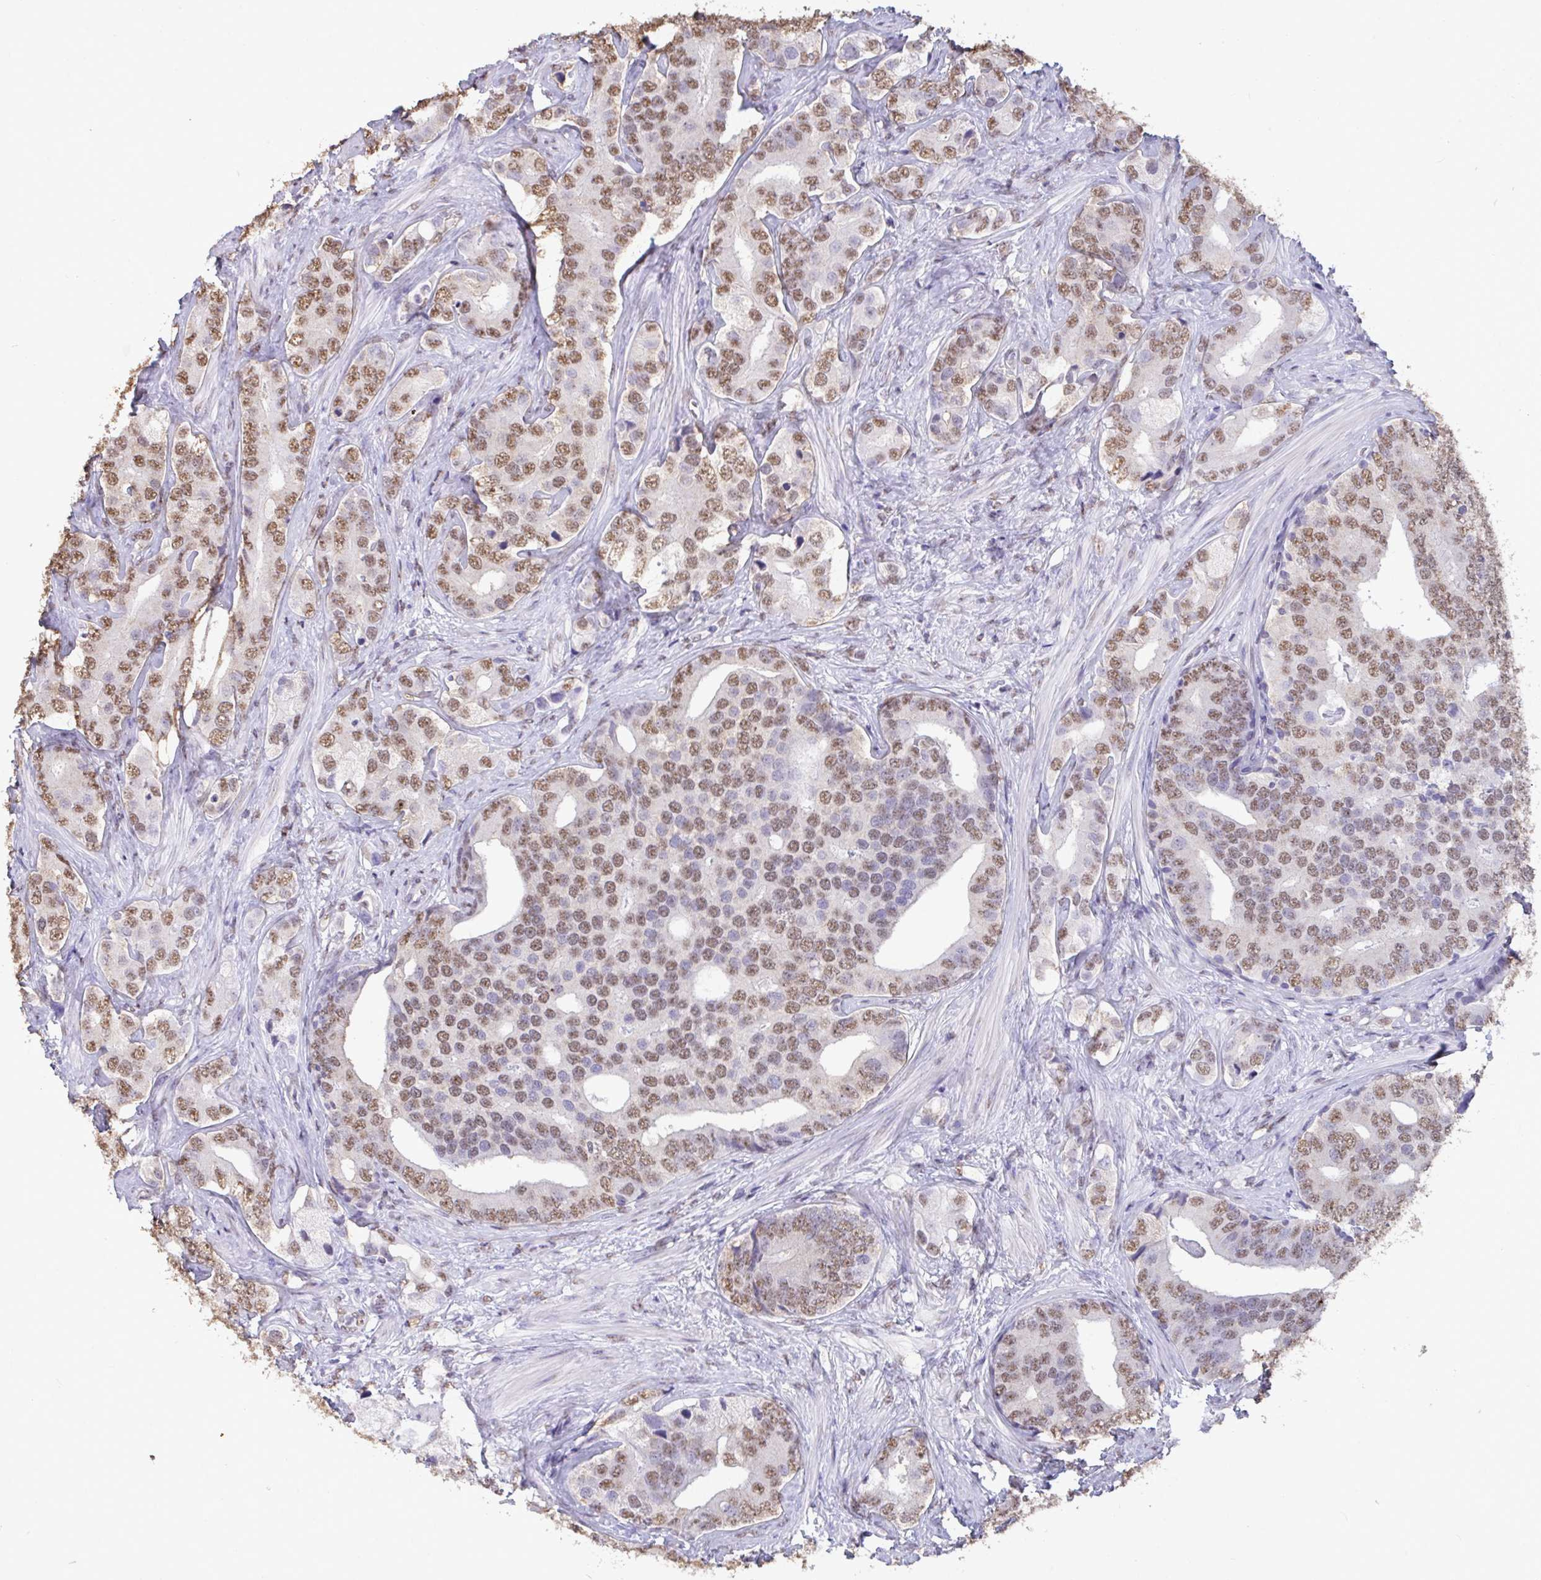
{"staining": {"intensity": "moderate", "quantity": ">75%", "location": "nuclear"}, "tissue": "prostate cancer", "cell_type": "Tumor cells", "image_type": "cancer", "snomed": [{"axis": "morphology", "description": "Adenocarcinoma, High grade"}, {"axis": "topography", "description": "Prostate"}], "caption": "IHC staining of prostate cancer, which demonstrates medium levels of moderate nuclear positivity in approximately >75% of tumor cells indicating moderate nuclear protein positivity. The staining was performed using DAB (brown) for protein detection and nuclei were counterstained in hematoxylin (blue).", "gene": "SEMA6B", "patient": {"sex": "male", "age": 62}}